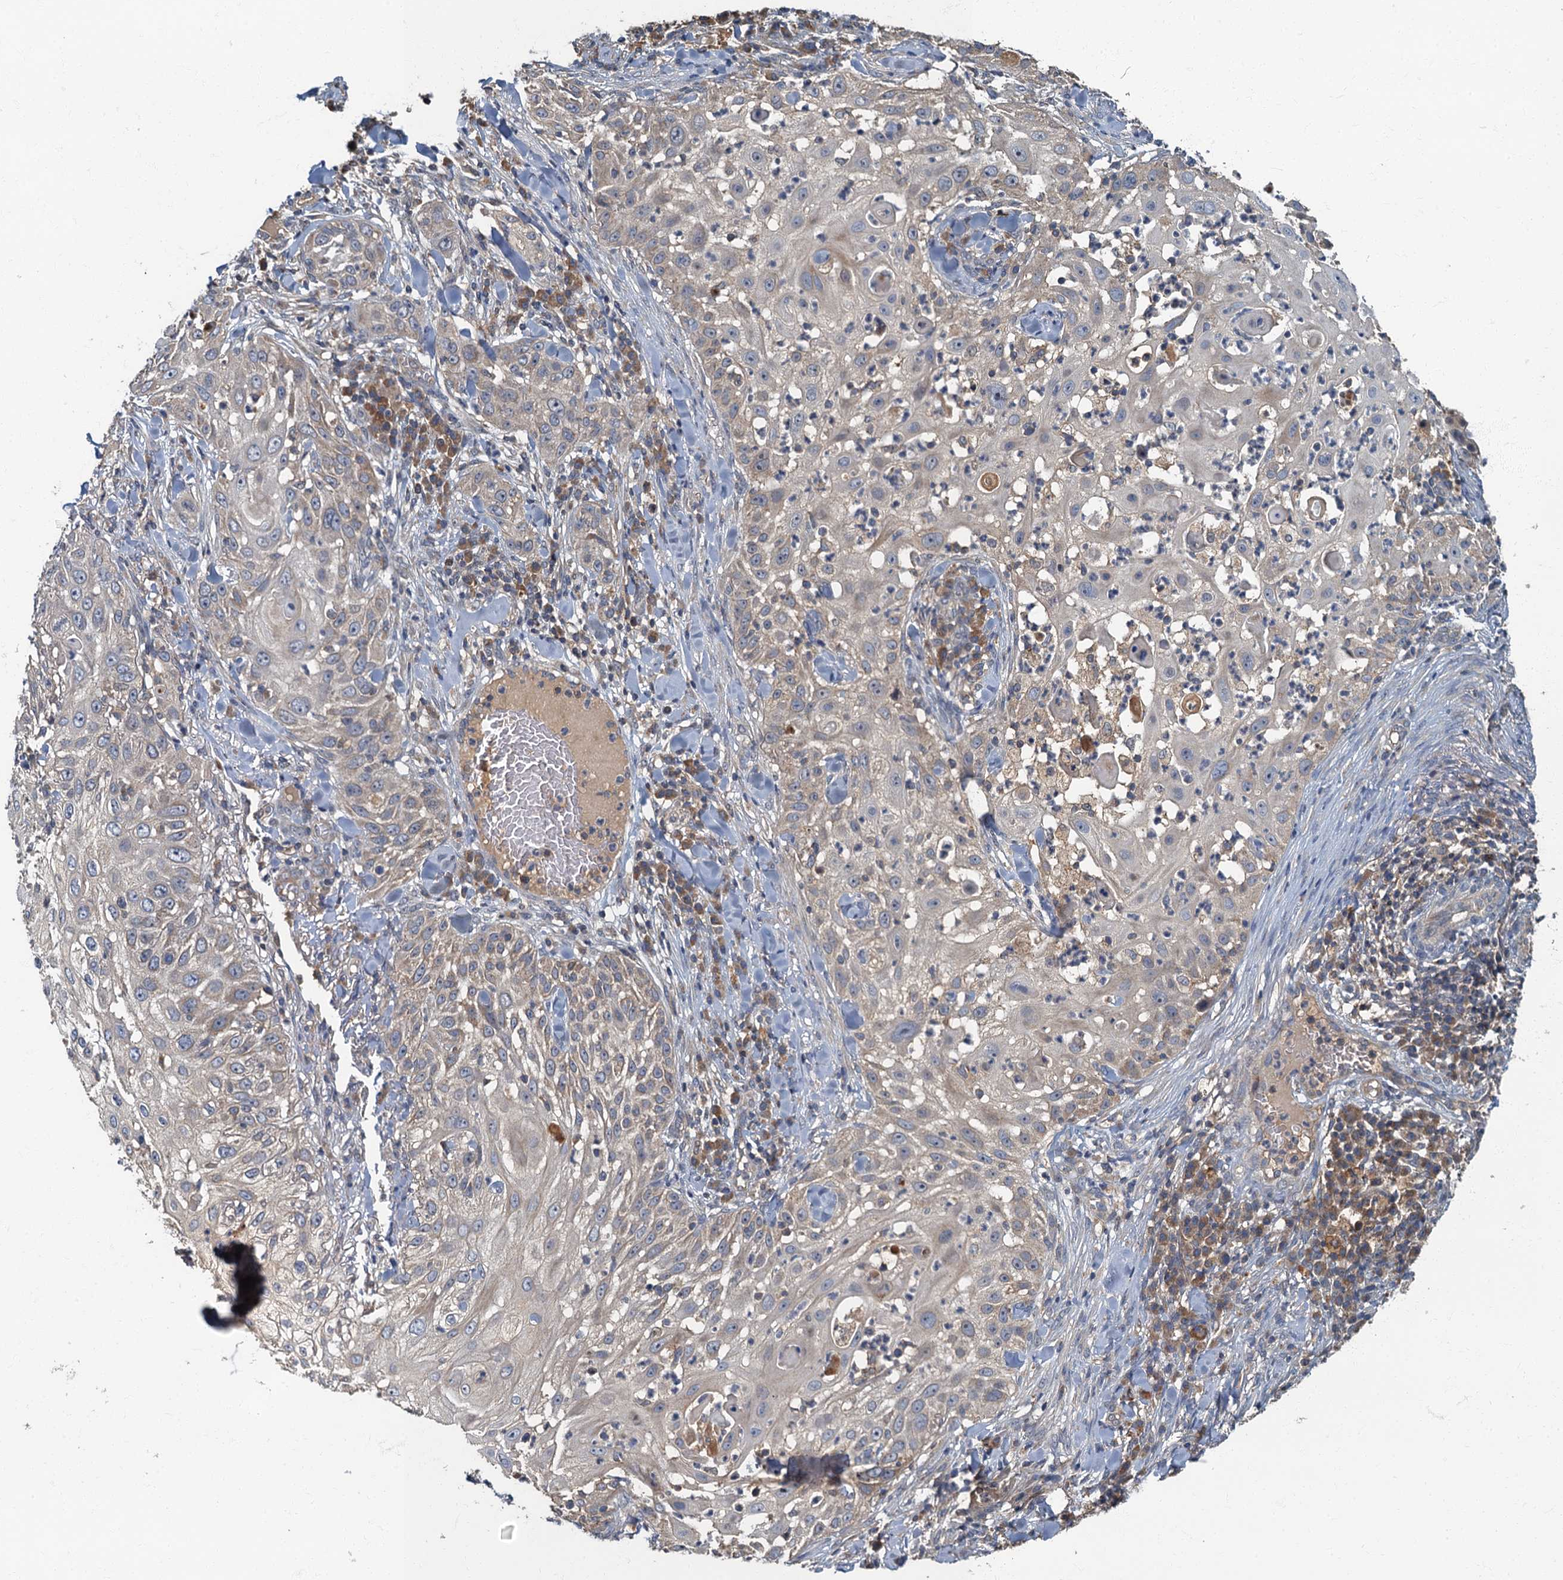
{"staining": {"intensity": "weak", "quantity": "<25%", "location": "cytoplasmic/membranous"}, "tissue": "skin cancer", "cell_type": "Tumor cells", "image_type": "cancer", "snomed": [{"axis": "morphology", "description": "Squamous cell carcinoma, NOS"}, {"axis": "topography", "description": "Skin"}], "caption": "Tumor cells are negative for protein expression in human skin cancer (squamous cell carcinoma).", "gene": "WDCP", "patient": {"sex": "female", "age": 44}}